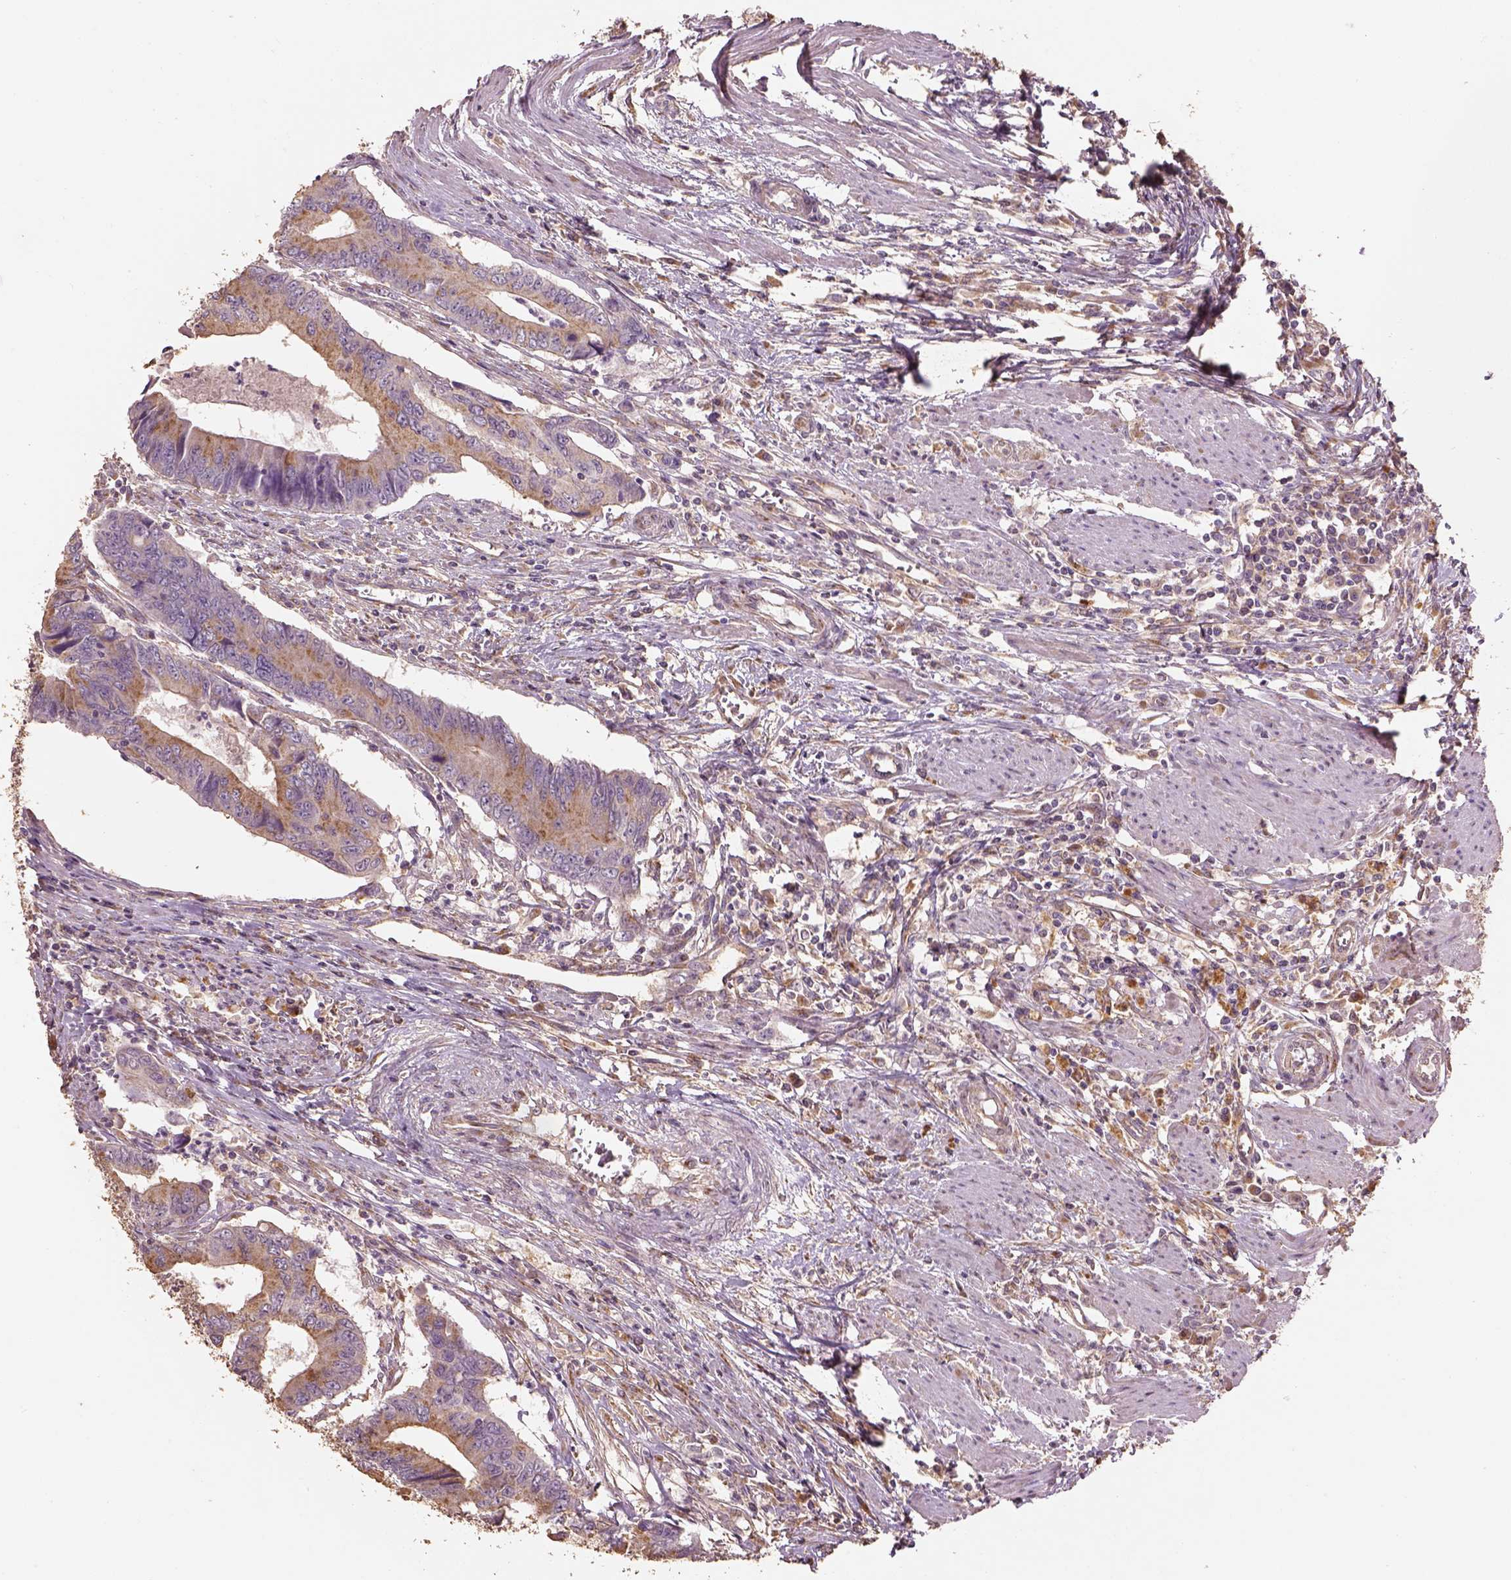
{"staining": {"intensity": "moderate", "quantity": ">75%", "location": "cytoplasmic/membranous"}, "tissue": "colorectal cancer", "cell_type": "Tumor cells", "image_type": "cancer", "snomed": [{"axis": "morphology", "description": "Adenocarcinoma, NOS"}, {"axis": "topography", "description": "Colon"}], "caption": "IHC of human colorectal adenocarcinoma exhibits medium levels of moderate cytoplasmic/membranous expression in about >75% of tumor cells.", "gene": "AP1B1", "patient": {"sex": "male", "age": 53}}